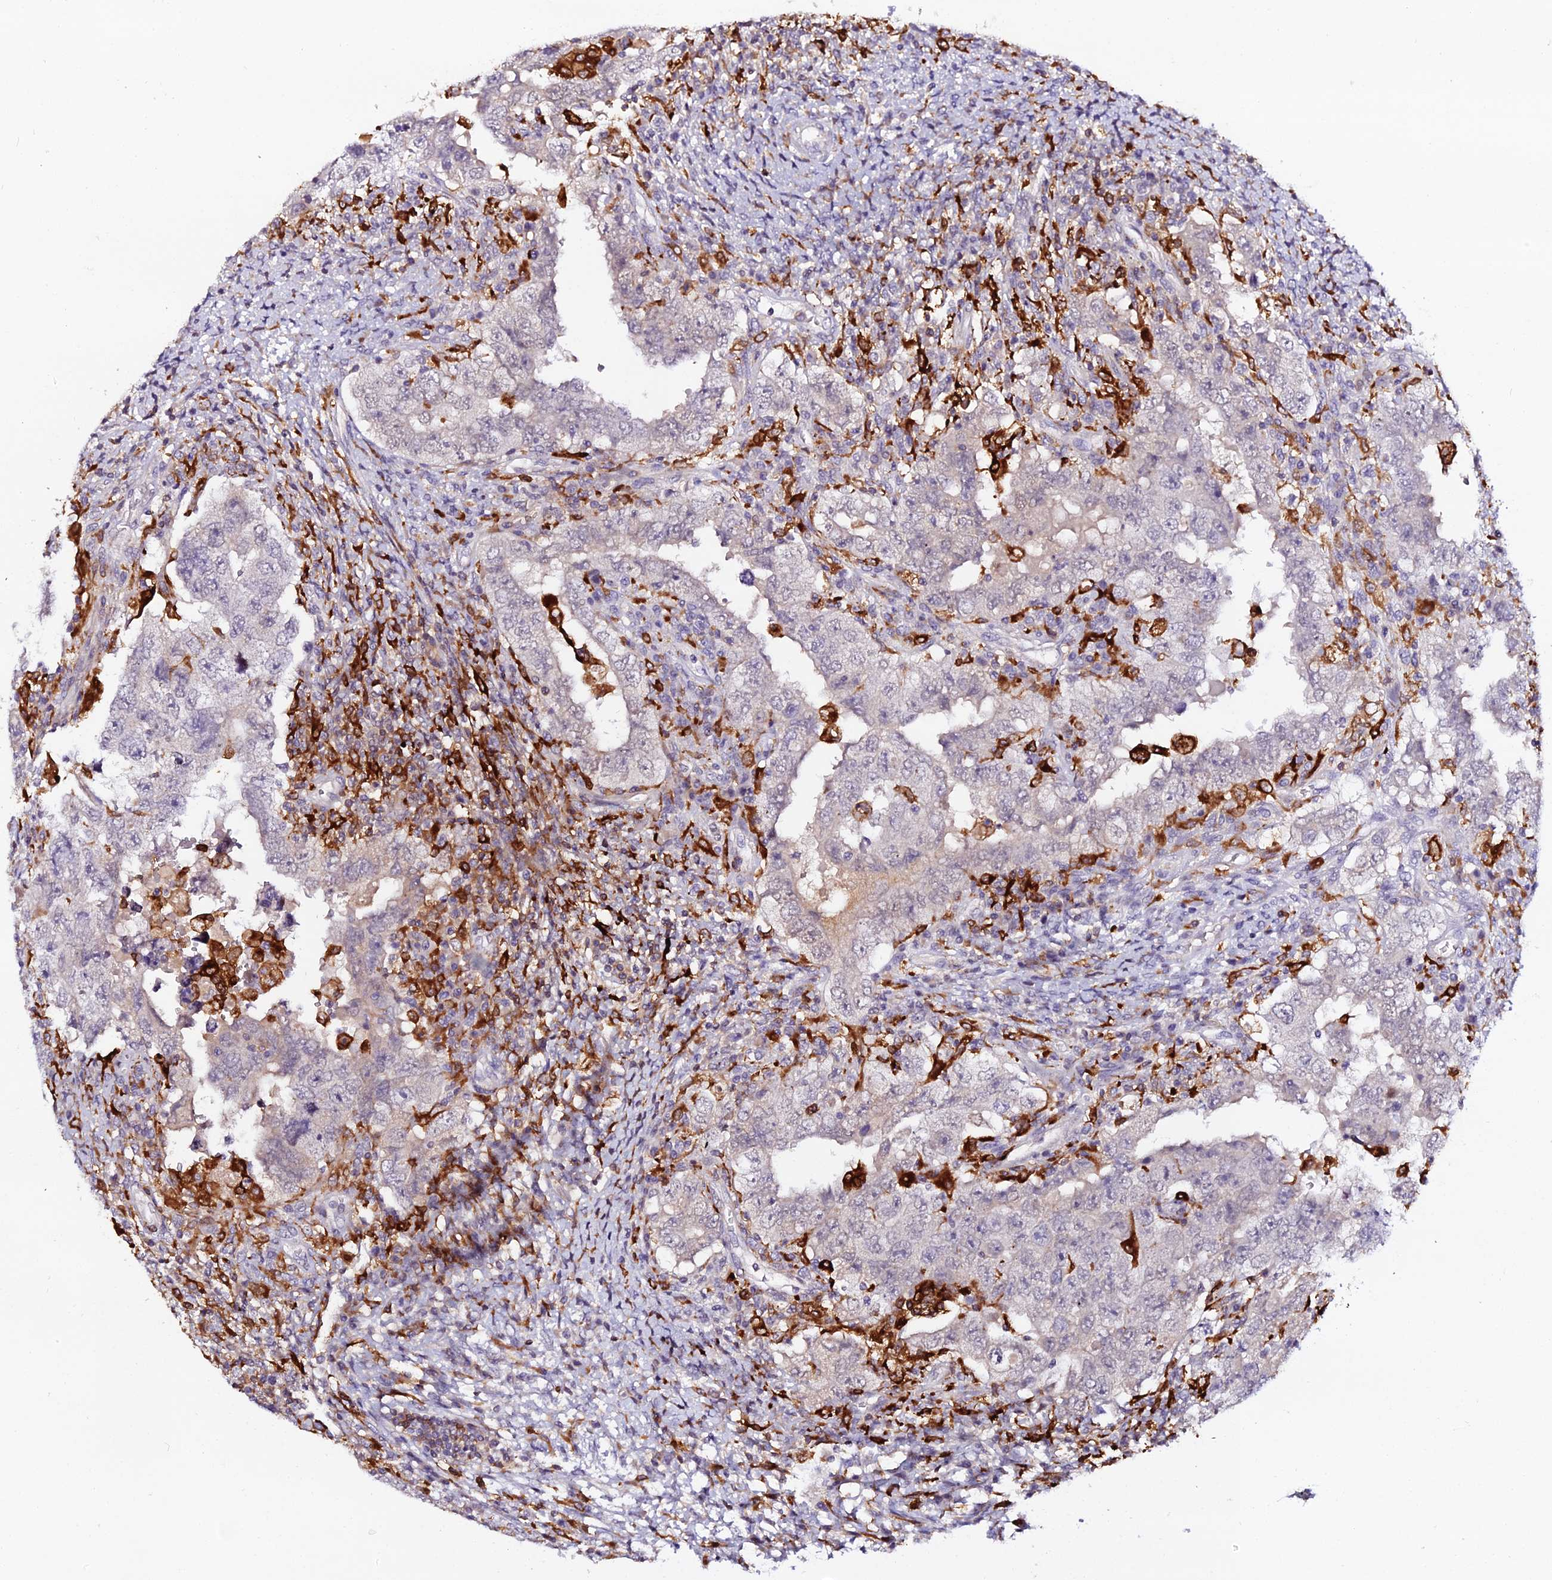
{"staining": {"intensity": "negative", "quantity": "none", "location": "none"}, "tissue": "testis cancer", "cell_type": "Tumor cells", "image_type": "cancer", "snomed": [{"axis": "morphology", "description": "Carcinoma, Embryonal, NOS"}, {"axis": "topography", "description": "Testis"}], "caption": "Tumor cells show no significant staining in testis embryonal carcinoma.", "gene": "IL4I1", "patient": {"sex": "male", "age": 26}}